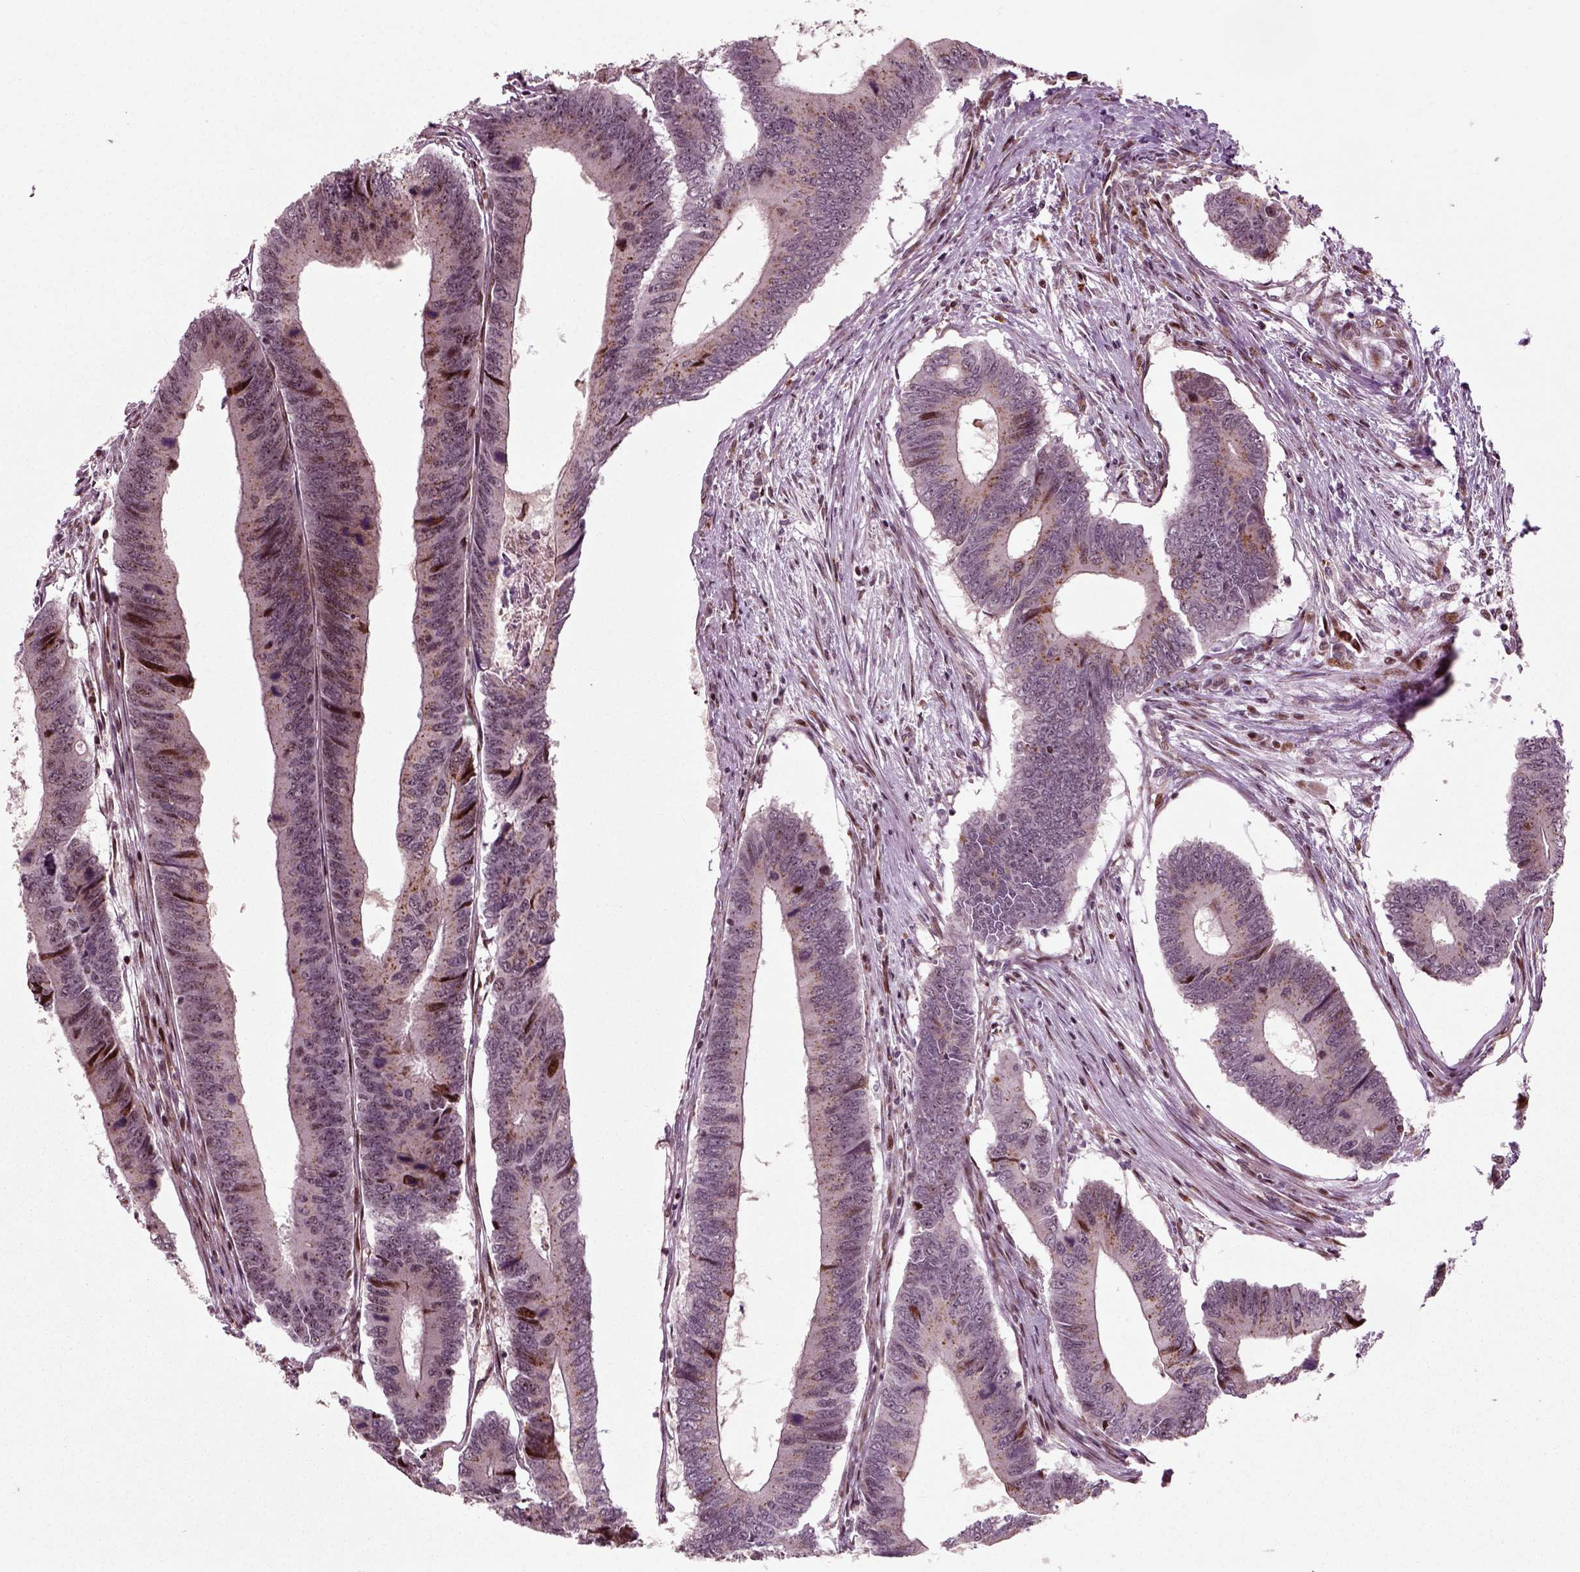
{"staining": {"intensity": "strong", "quantity": "<25%", "location": "cytoplasmic/membranous,nuclear"}, "tissue": "colorectal cancer", "cell_type": "Tumor cells", "image_type": "cancer", "snomed": [{"axis": "morphology", "description": "Adenocarcinoma, NOS"}, {"axis": "topography", "description": "Colon"}], "caption": "The micrograph displays a brown stain indicating the presence of a protein in the cytoplasmic/membranous and nuclear of tumor cells in colorectal cancer (adenocarcinoma). (DAB (3,3'-diaminobenzidine) = brown stain, brightfield microscopy at high magnification).", "gene": "CDC14A", "patient": {"sex": "male", "age": 53}}